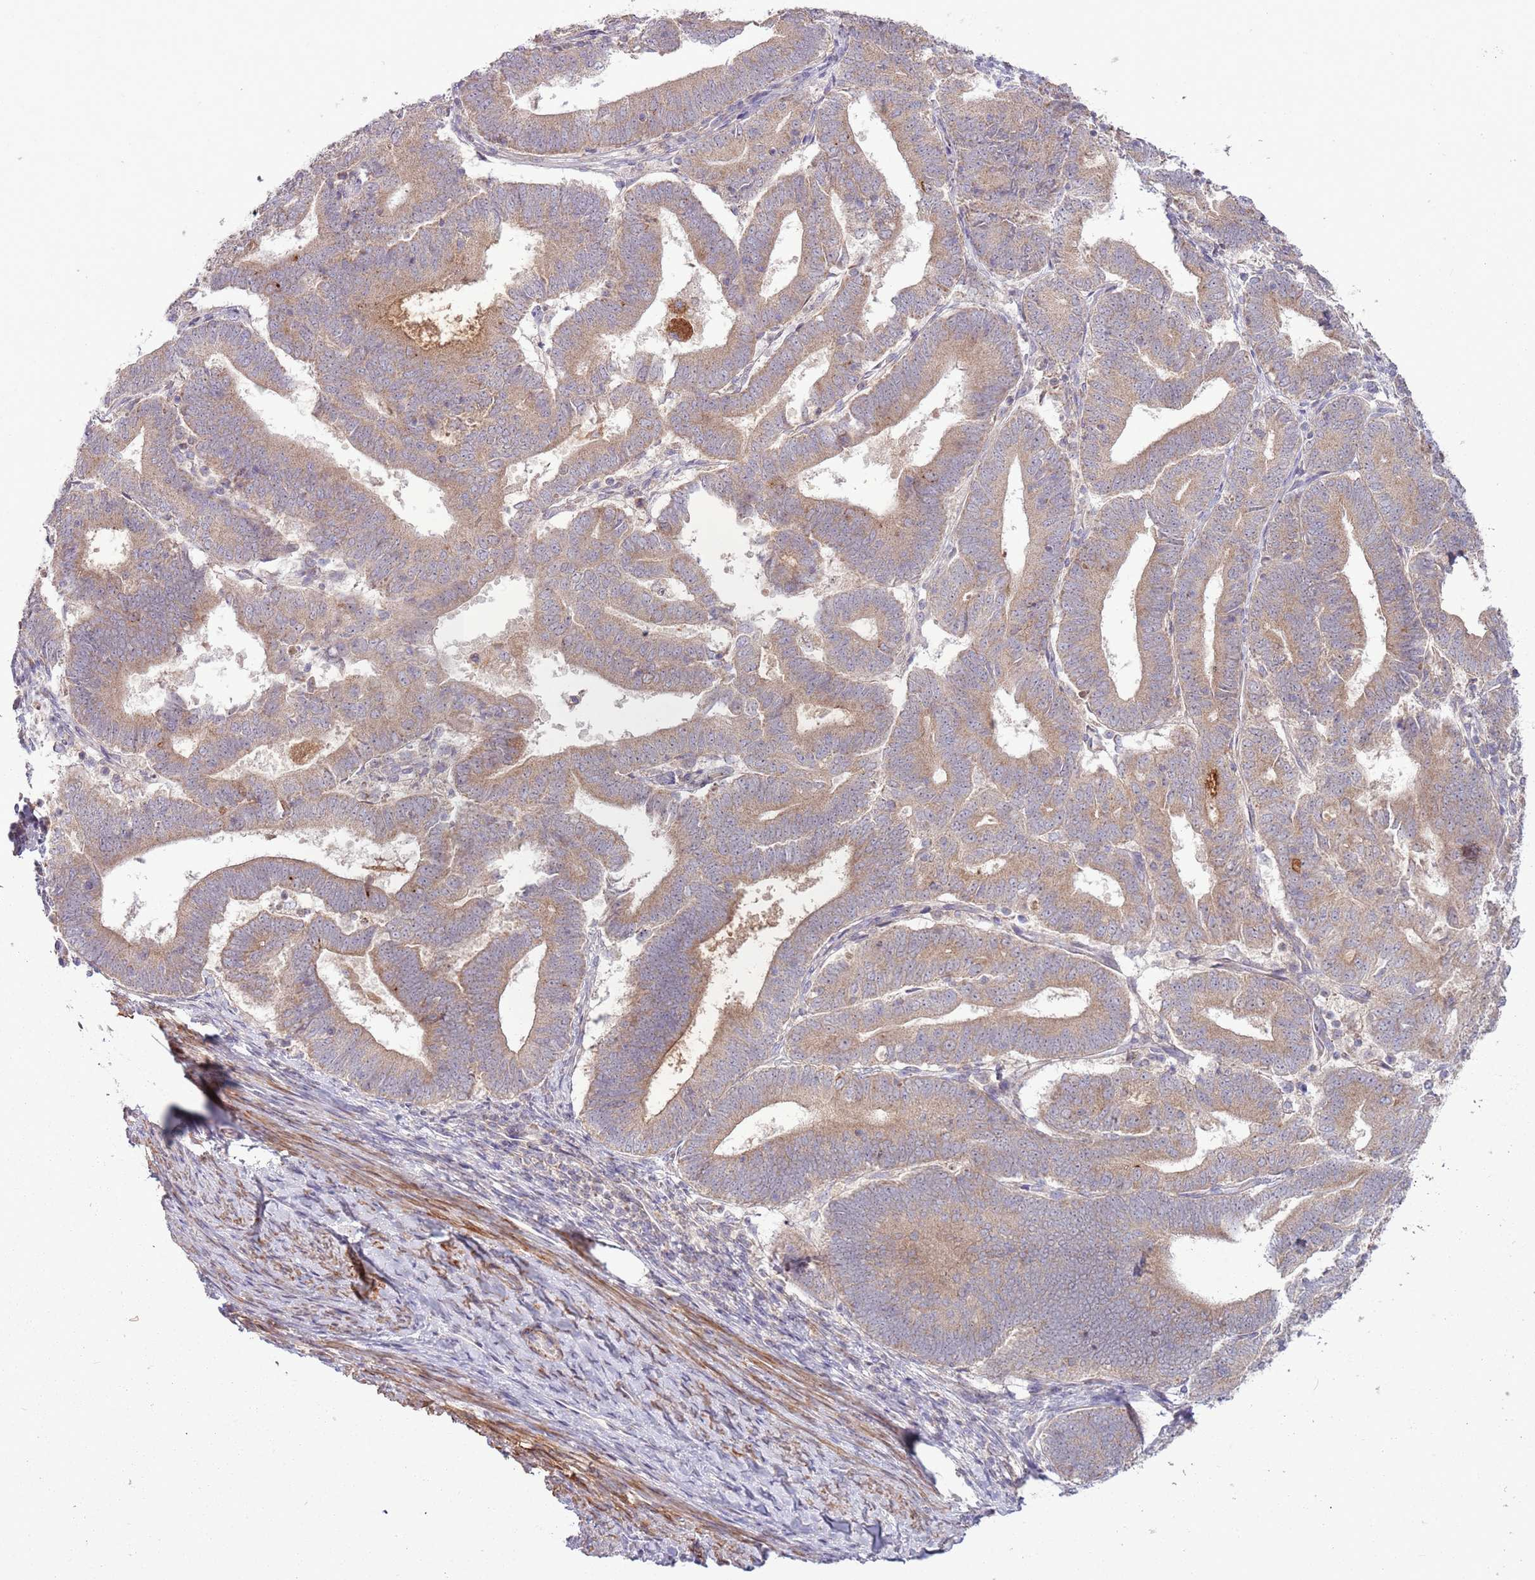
{"staining": {"intensity": "moderate", "quantity": ">75%", "location": "cytoplasmic/membranous"}, "tissue": "endometrial cancer", "cell_type": "Tumor cells", "image_type": "cancer", "snomed": [{"axis": "morphology", "description": "Adenocarcinoma, NOS"}, {"axis": "topography", "description": "Endometrium"}], "caption": "DAB immunohistochemical staining of human adenocarcinoma (endometrial) shows moderate cytoplasmic/membranous protein positivity in approximately >75% of tumor cells.", "gene": "DTD2", "patient": {"sex": "female", "age": 70}}